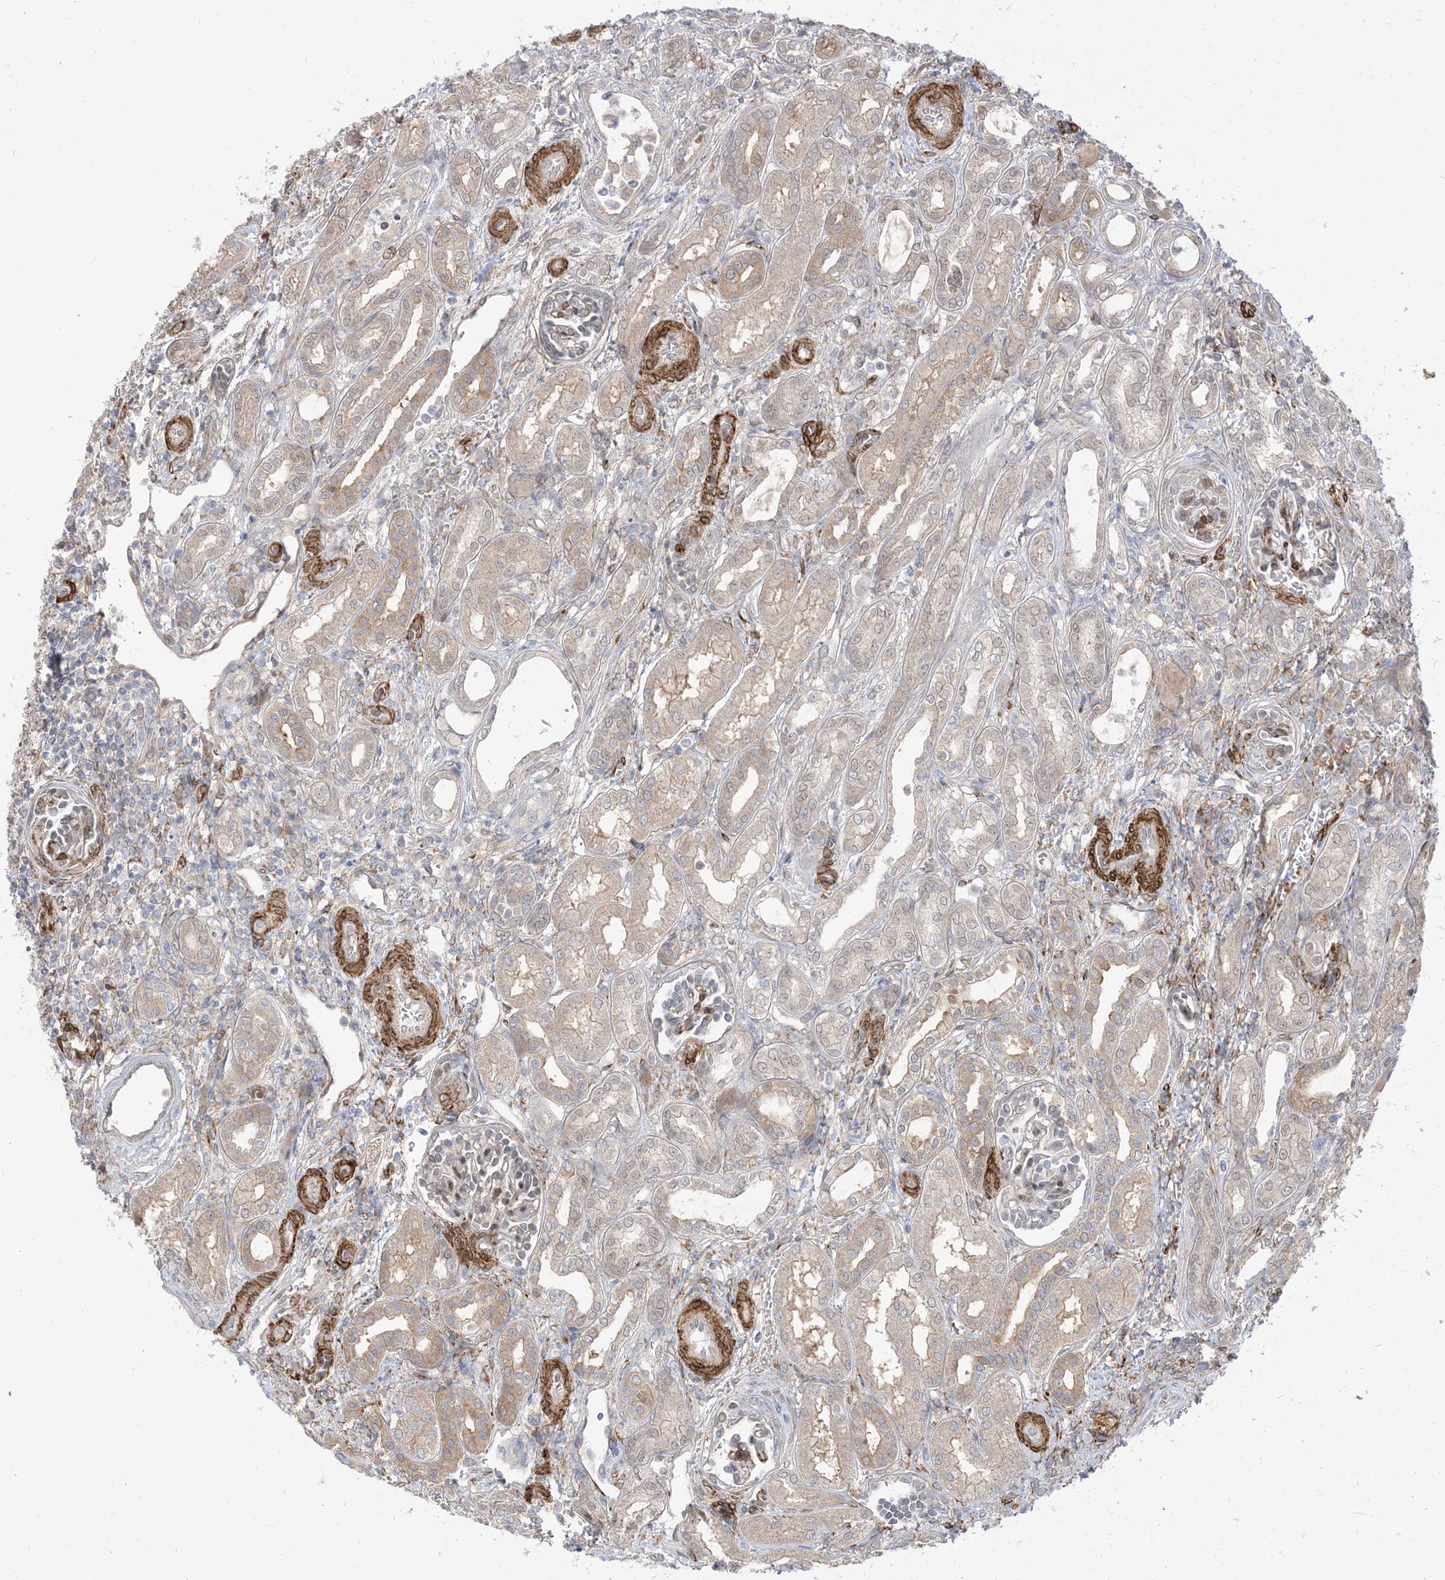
{"staining": {"intensity": "weak", "quantity": "25%-75%", "location": "nuclear"}, "tissue": "kidney", "cell_type": "Cells in glomeruli", "image_type": "normal", "snomed": [{"axis": "morphology", "description": "Normal tissue, NOS"}, {"axis": "morphology", "description": "Neoplasm, malignant, NOS"}, {"axis": "topography", "description": "Kidney"}], "caption": "Brown immunohistochemical staining in benign human kidney shows weak nuclear expression in about 25%-75% of cells in glomeruli.", "gene": "RIN1", "patient": {"sex": "female", "age": 1}}